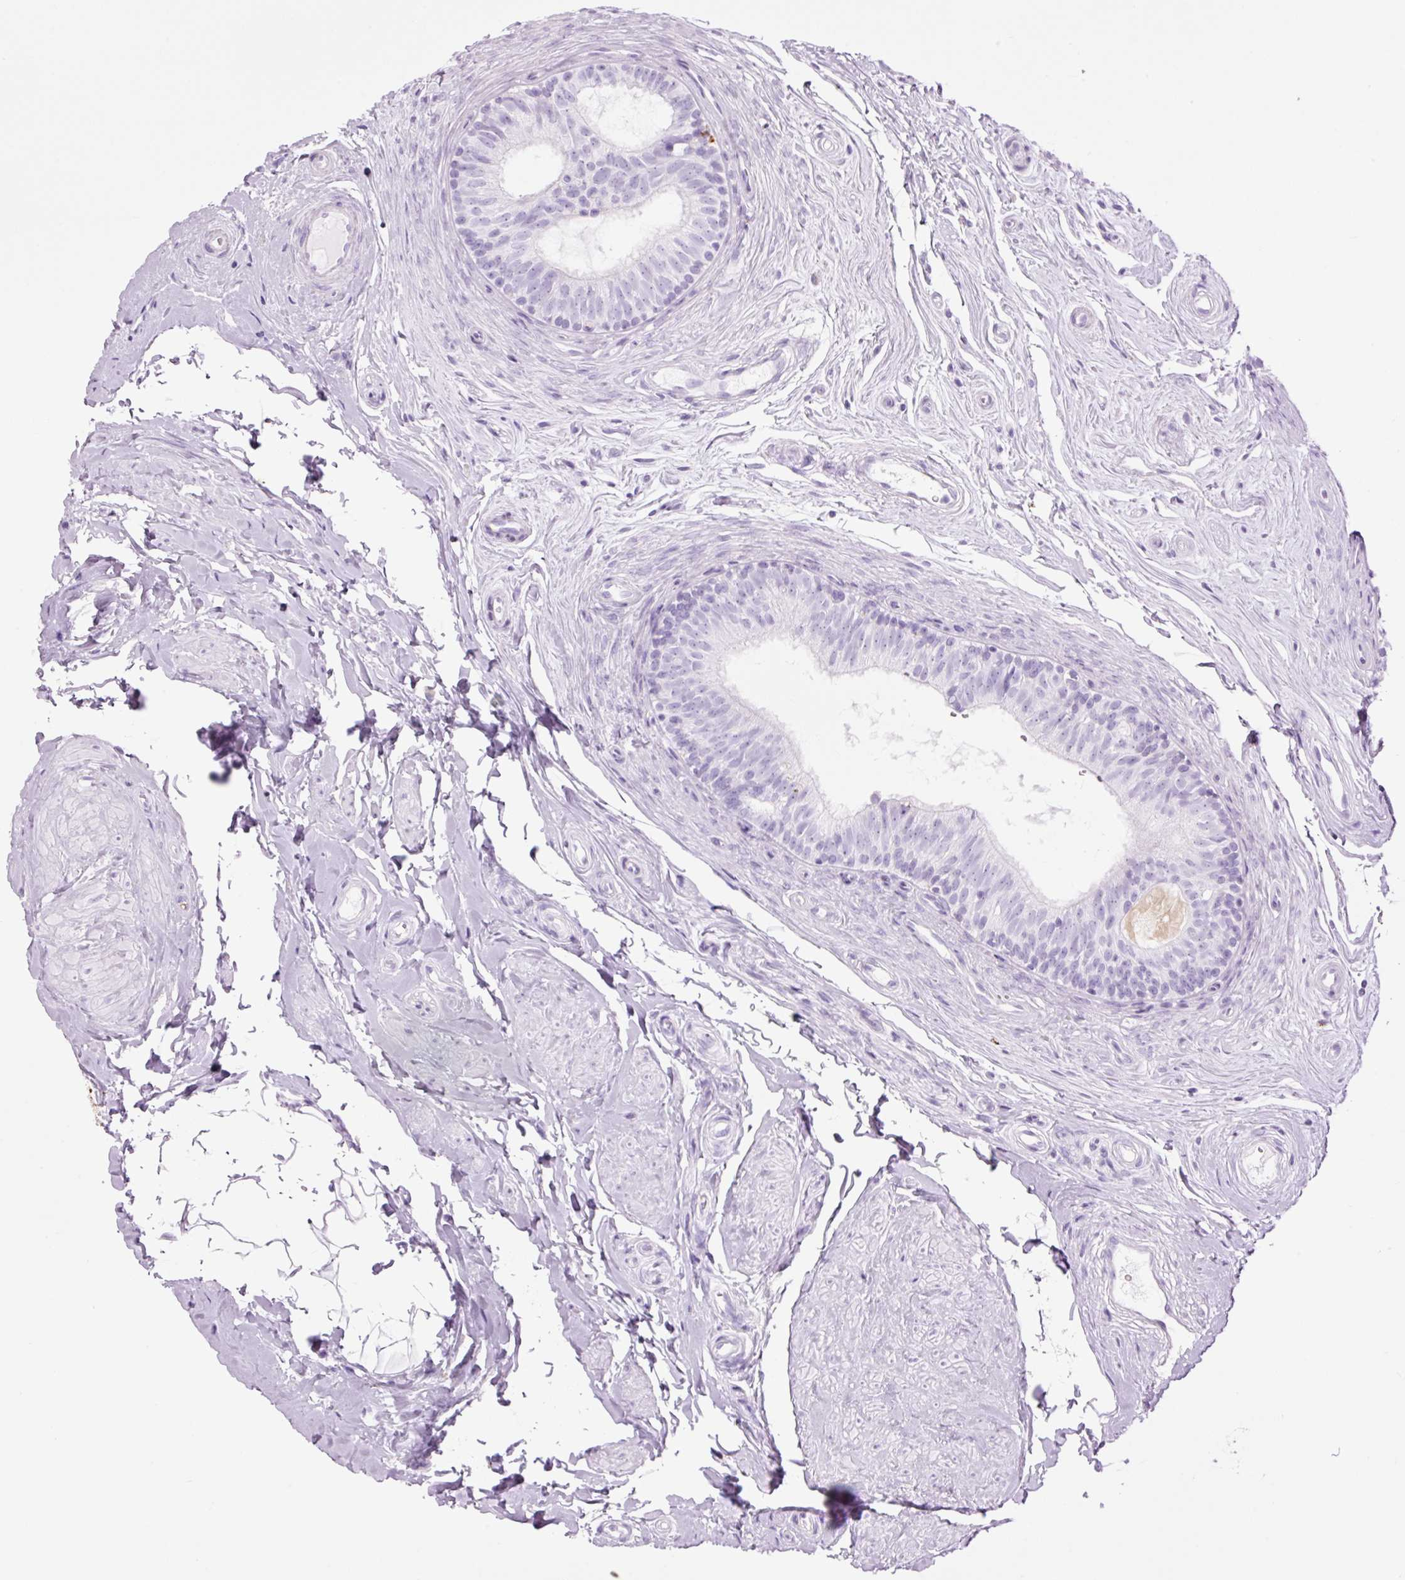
{"staining": {"intensity": "negative", "quantity": "none", "location": "none"}, "tissue": "epididymis", "cell_type": "Glandular cells", "image_type": "normal", "snomed": [{"axis": "morphology", "description": "Normal tissue, NOS"}, {"axis": "topography", "description": "Epididymis"}], "caption": "IHC image of benign epididymis: human epididymis stained with DAB shows no significant protein expression in glandular cells.", "gene": "LYZ", "patient": {"sex": "male", "age": 45}}